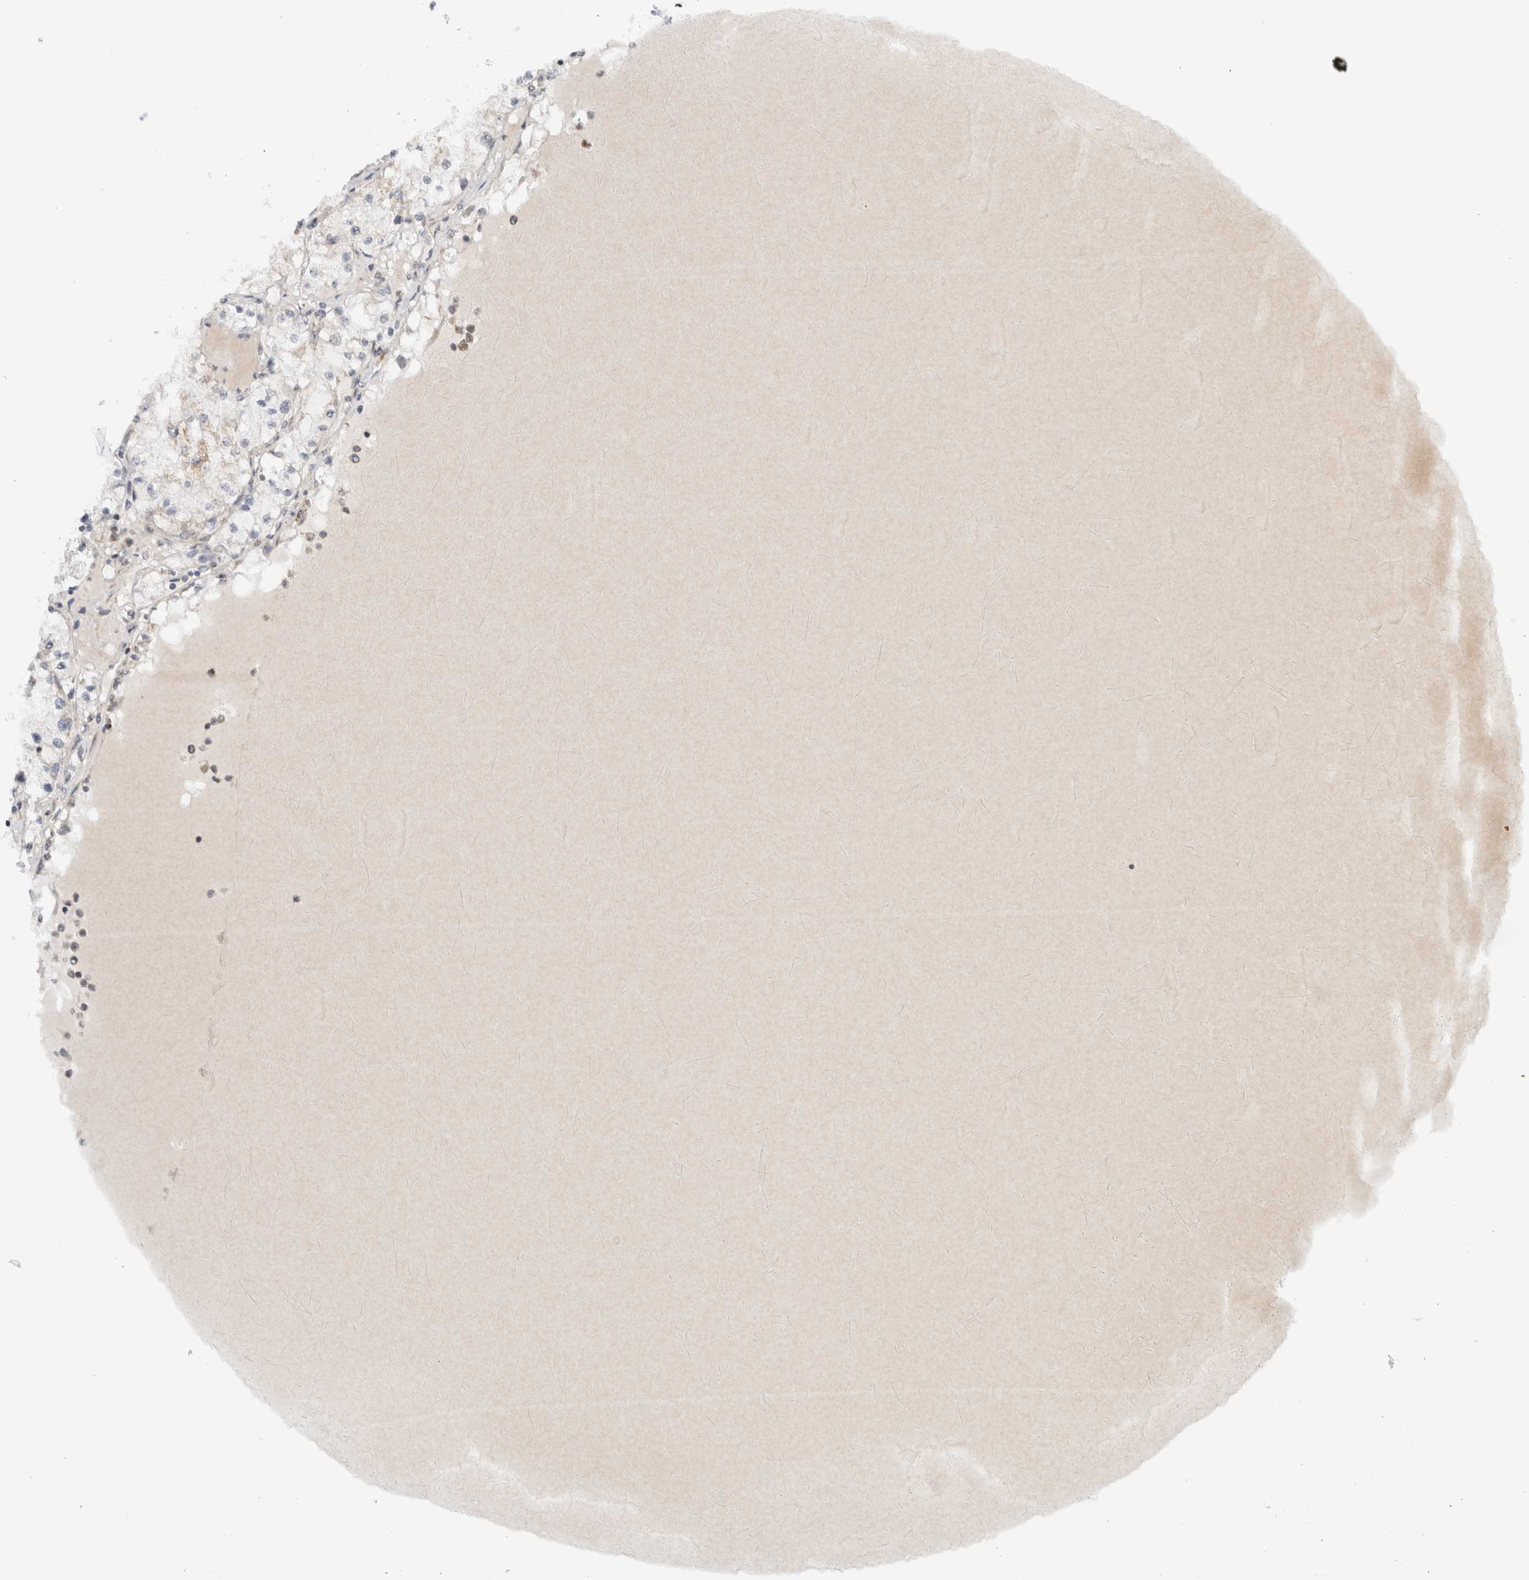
{"staining": {"intensity": "weak", "quantity": "<25%", "location": "cytoplasmic/membranous"}, "tissue": "renal cancer", "cell_type": "Tumor cells", "image_type": "cancer", "snomed": [{"axis": "morphology", "description": "Adenocarcinoma, NOS"}, {"axis": "topography", "description": "Kidney"}], "caption": "This is a micrograph of IHC staining of adenocarcinoma (renal), which shows no positivity in tumor cells.", "gene": "CMC2", "patient": {"sex": "male", "age": 68}}